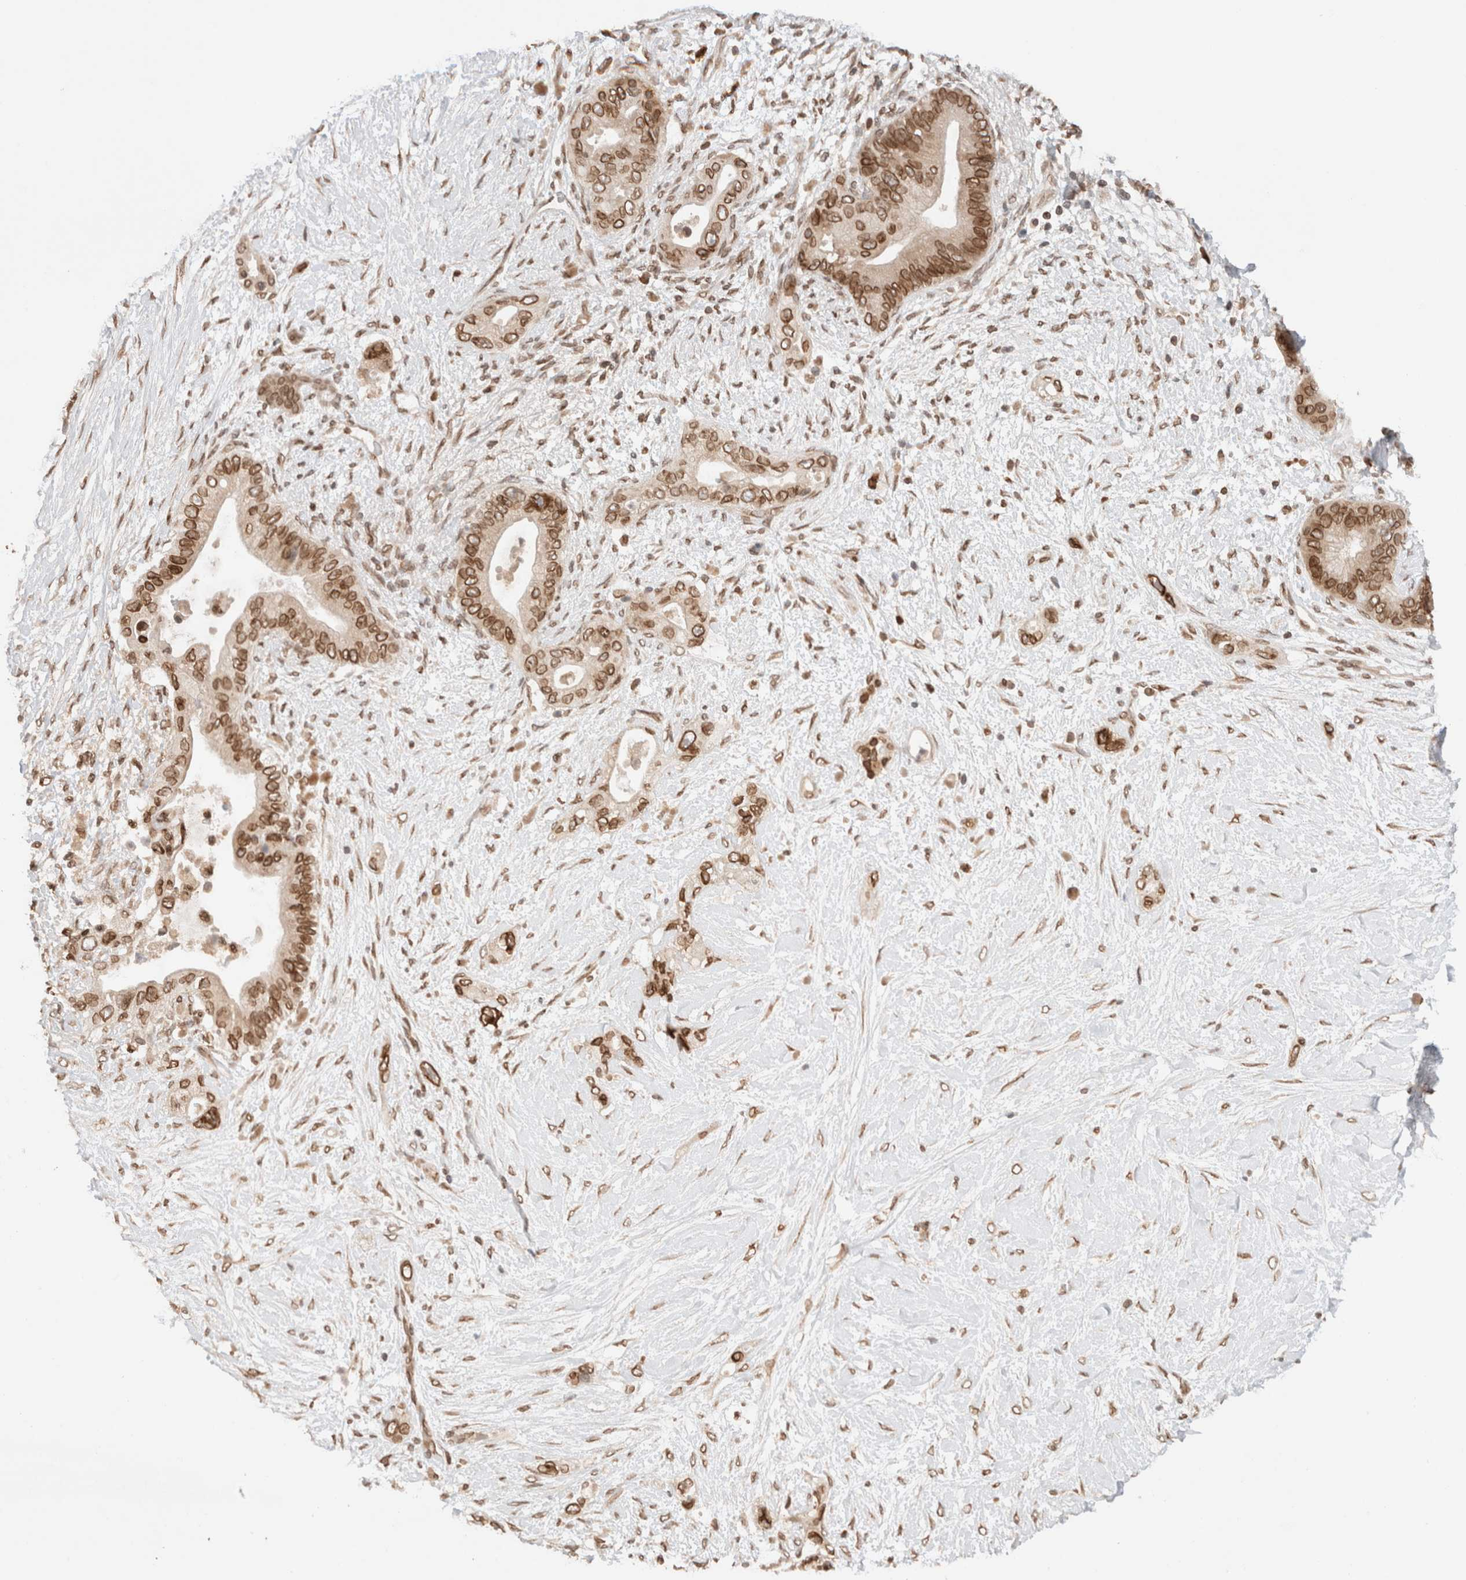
{"staining": {"intensity": "strong", "quantity": ">75%", "location": "cytoplasmic/membranous,nuclear"}, "tissue": "pancreatic cancer", "cell_type": "Tumor cells", "image_type": "cancer", "snomed": [{"axis": "morphology", "description": "Adenocarcinoma, NOS"}, {"axis": "topography", "description": "Pancreas"}], "caption": "Immunohistochemistry (IHC) photomicrograph of adenocarcinoma (pancreatic) stained for a protein (brown), which reveals high levels of strong cytoplasmic/membranous and nuclear expression in about >75% of tumor cells.", "gene": "TPR", "patient": {"sex": "male", "age": 53}}